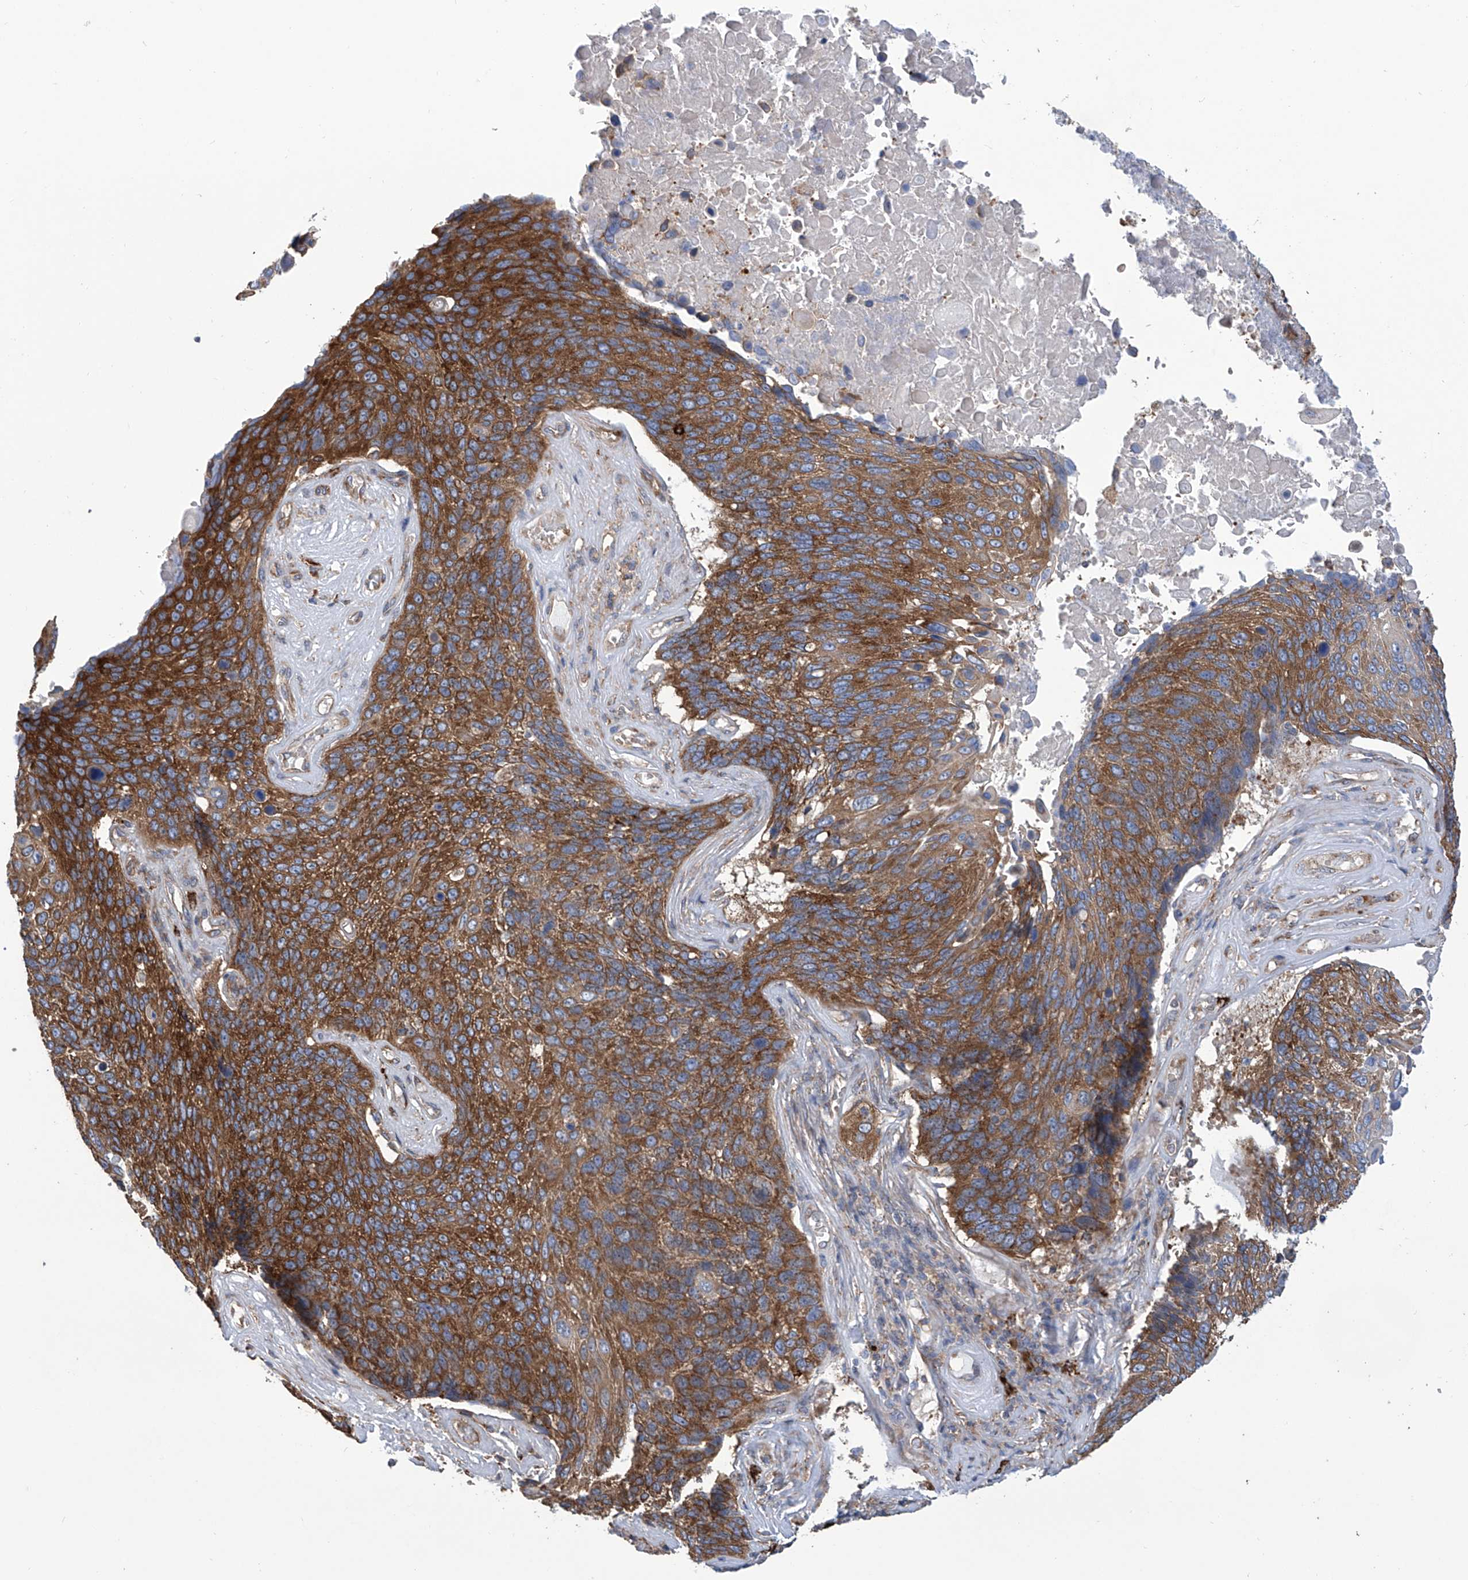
{"staining": {"intensity": "strong", "quantity": ">75%", "location": "cytoplasmic/membranous"}, "tissue": "lung cancer", "cell_type": "Tumor cells", "image_type": "cancer", "snomed": [{"axis": "morphology", "description": "Squamous cell carcinoma, NOS"}, {"axis": "topography", "description": "Lung"}], "caption": "Lung cancer stained with a brown dye exhibits strong cytoplasmic/membranous positive staining in approximately >75% of tumor cells.", "gene": "SENP2", "patient": {"sex": "male", "age": 66}}